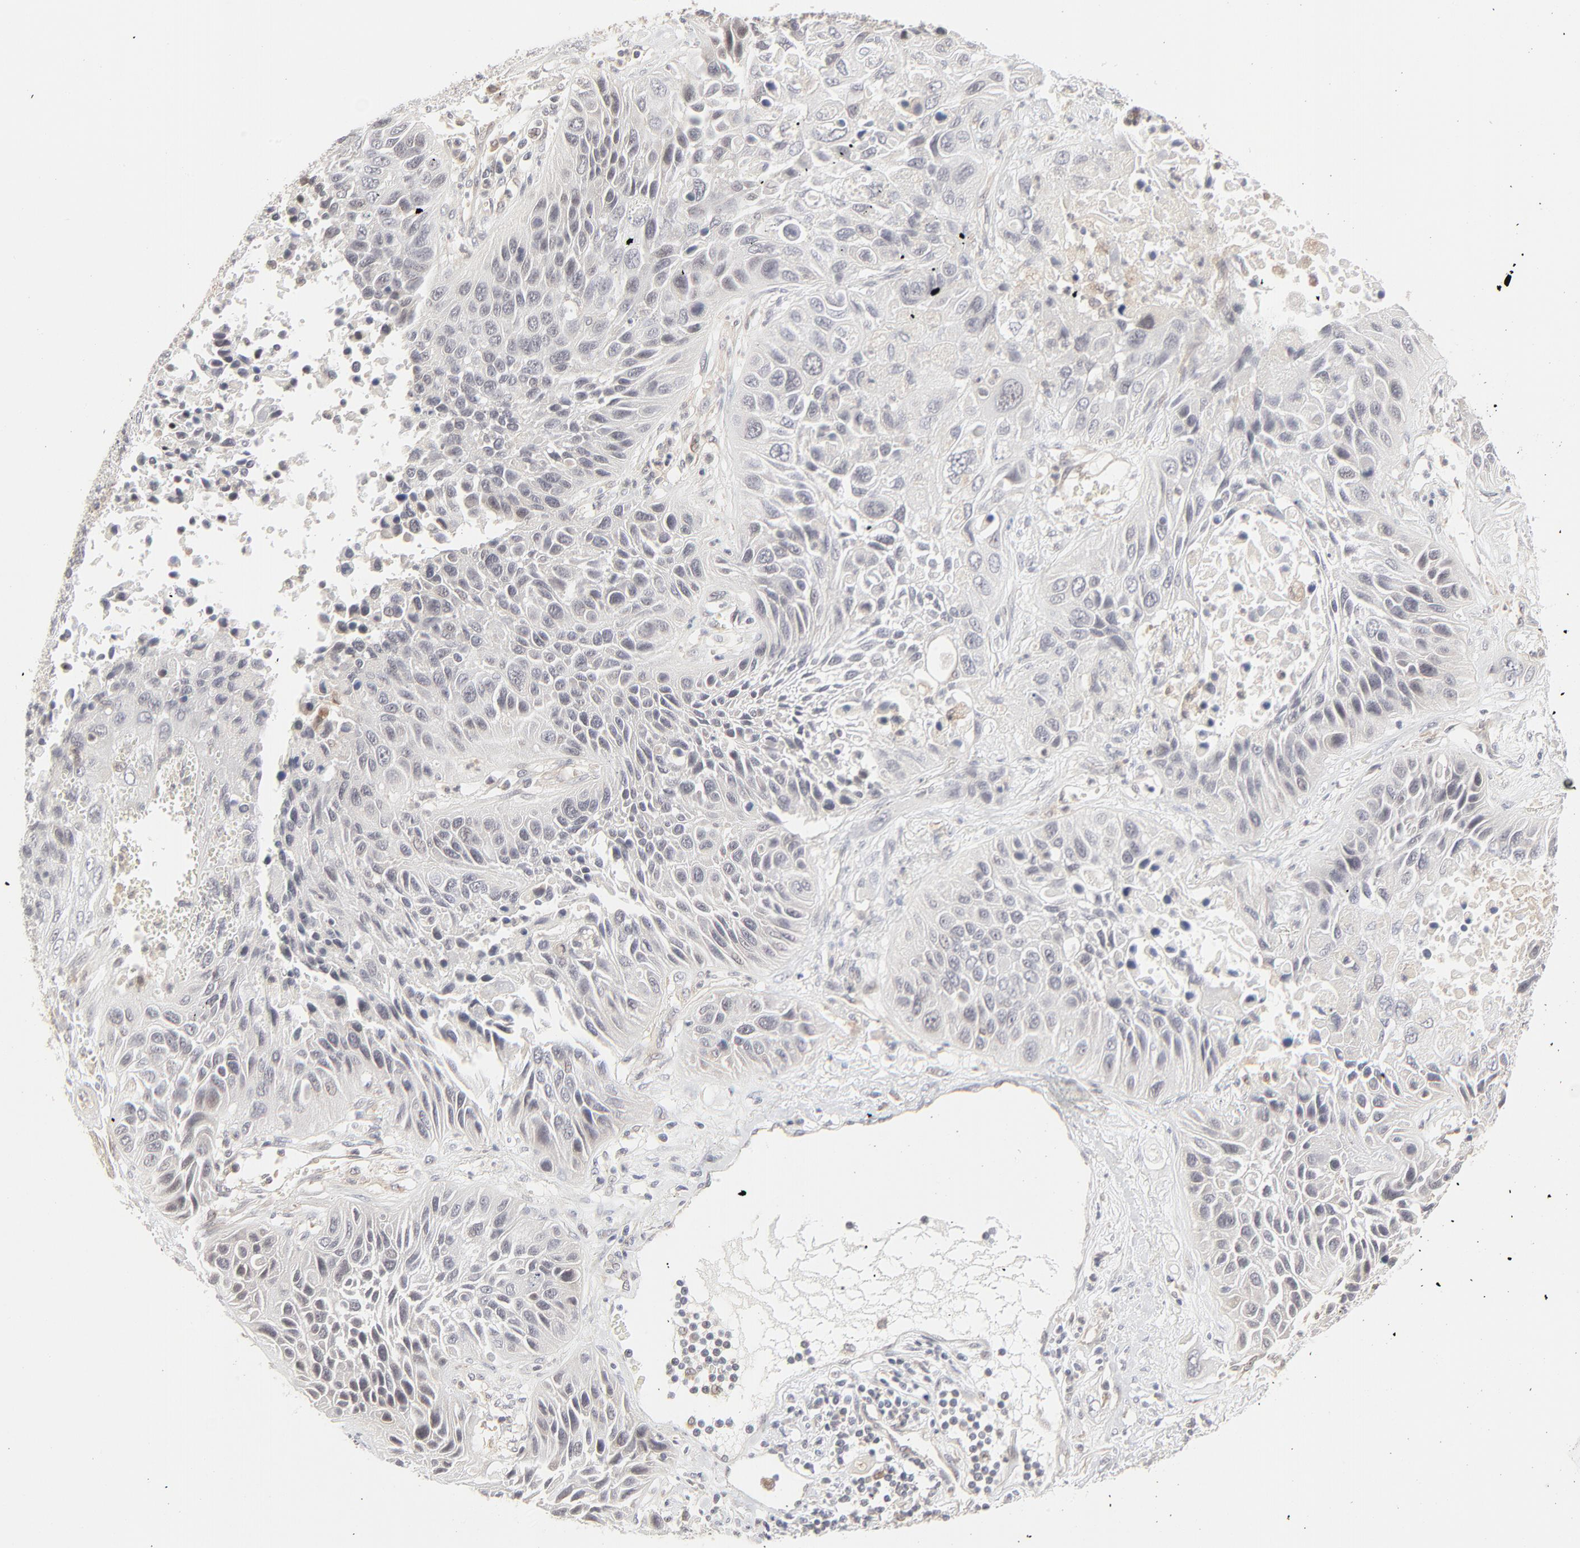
{"staining": {"intensity": "negative", "quantity": "none", "location": "none"}, "tissue": "lung cancer", "cell_type": "Tumor cells", "image_type": "cancer", "snomed": [{"axis": "morphology", "description": "Squamous cell carcinoma, NOS"}, {"axis": "topography", "description": "Lung"}], "caption": "Immunohistochemistry of lung squamous cell carcinoma displays no positivity in tumor cells. Nuclei are stained in blue.", "gene": "RAB5C", "patient": {"sex": "female", "age": 76}}